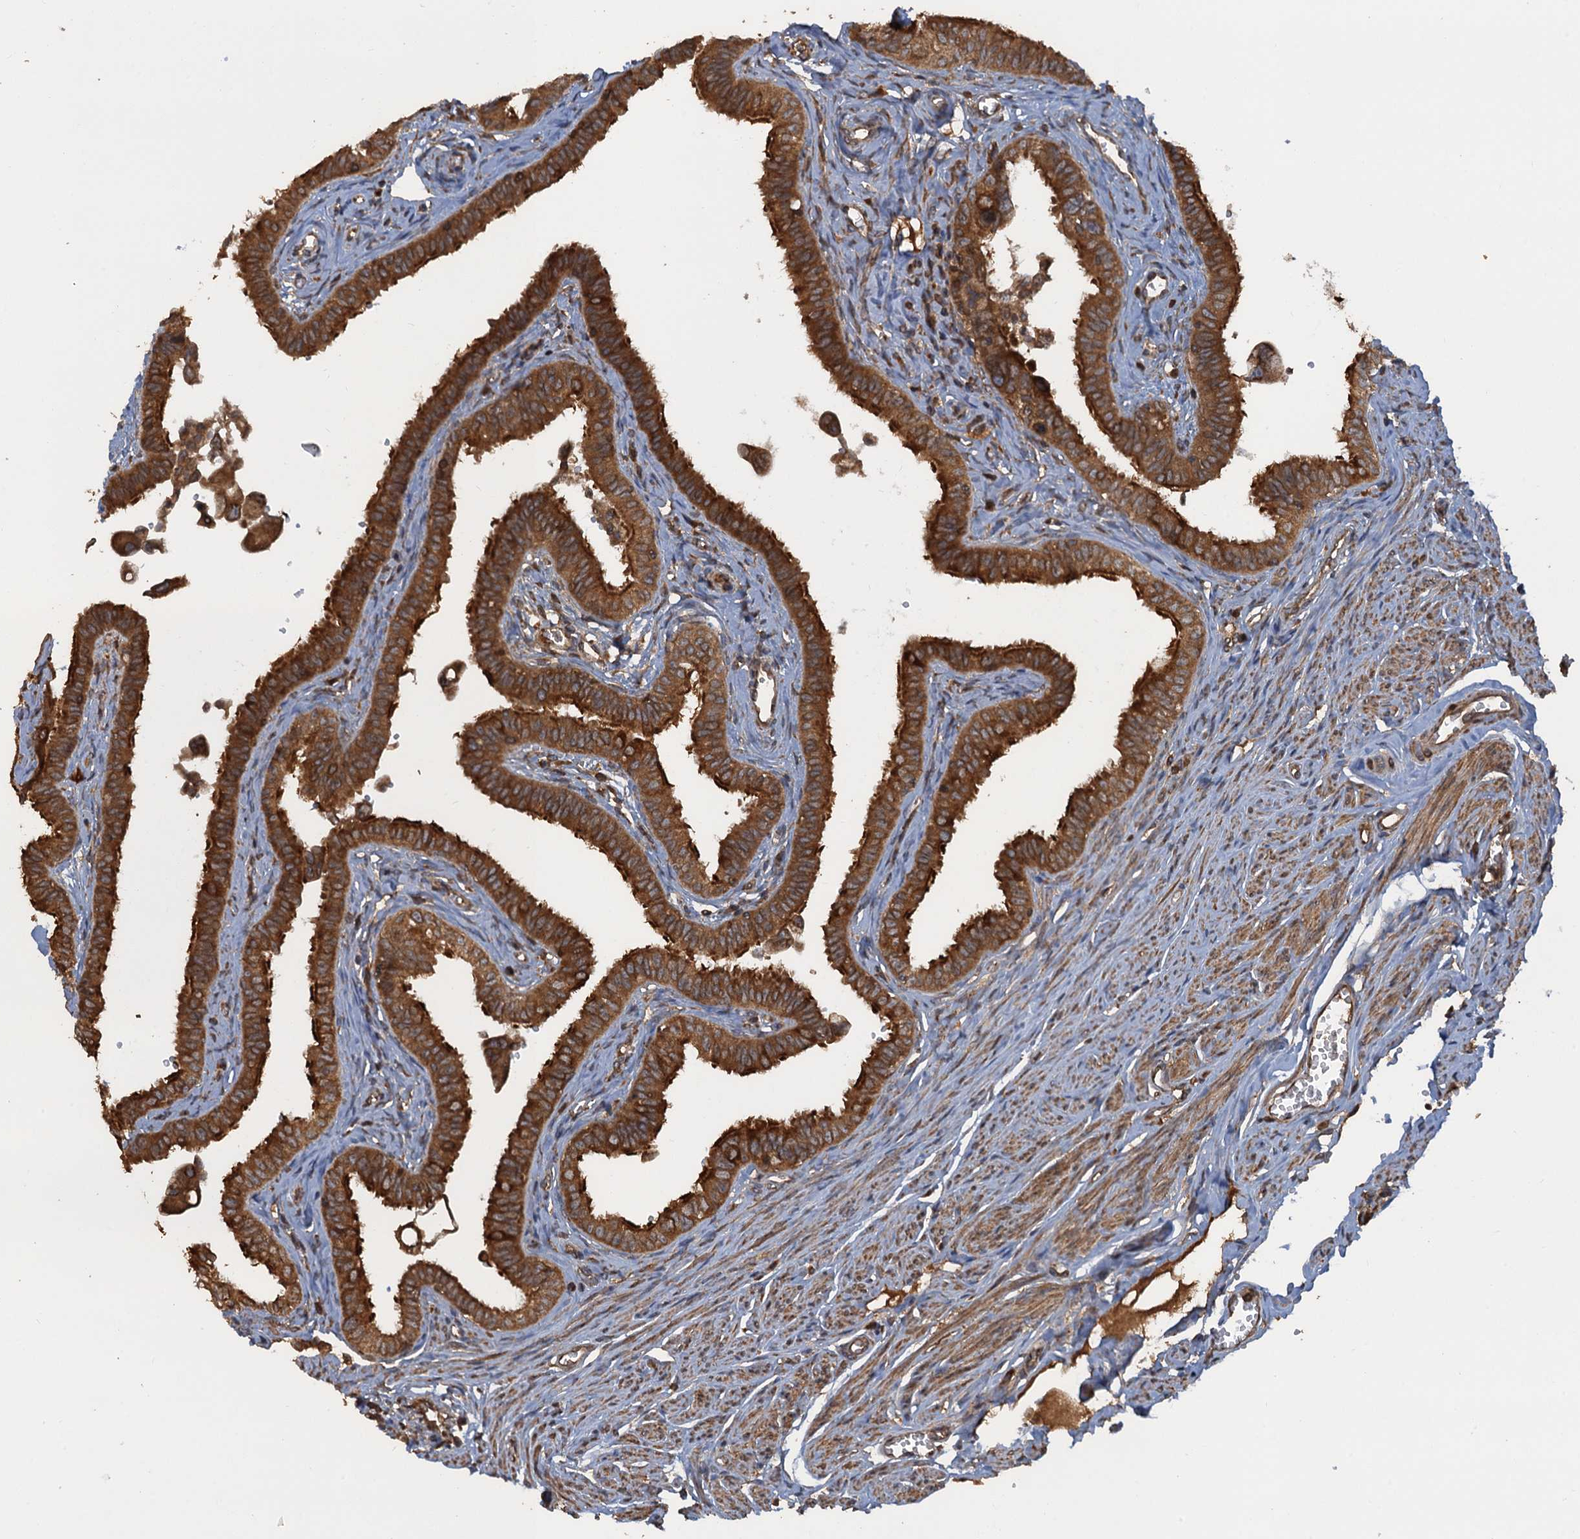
{"staining": {"intensity": "strong", "quantity": ">75%", "location": "cytoplasmic/membranous"}, "tissue": "fallopian tube", "cell_type": "Glandular cells", "image_type": "normal", "snomed": [{"axis": "morphology", "description": "Normal tissue, NOS"}, {"axis": "morphology", "description": "Carcinoma, NOS"}, {"axis": "topography", "description": "Fallopian tube"}, {"axis": "topography", "description": "Ovary"}], "caption": "Immunohistochemistry (IHC) photomicrograph of normal fallopian tube stained for a protein (brown), which demonstrates high levels of strong cytoplasmic/membranous staining in about >75% of glandular cells.", "gene": "GLE1", "patient": {"sex": "female", "age": 59}}